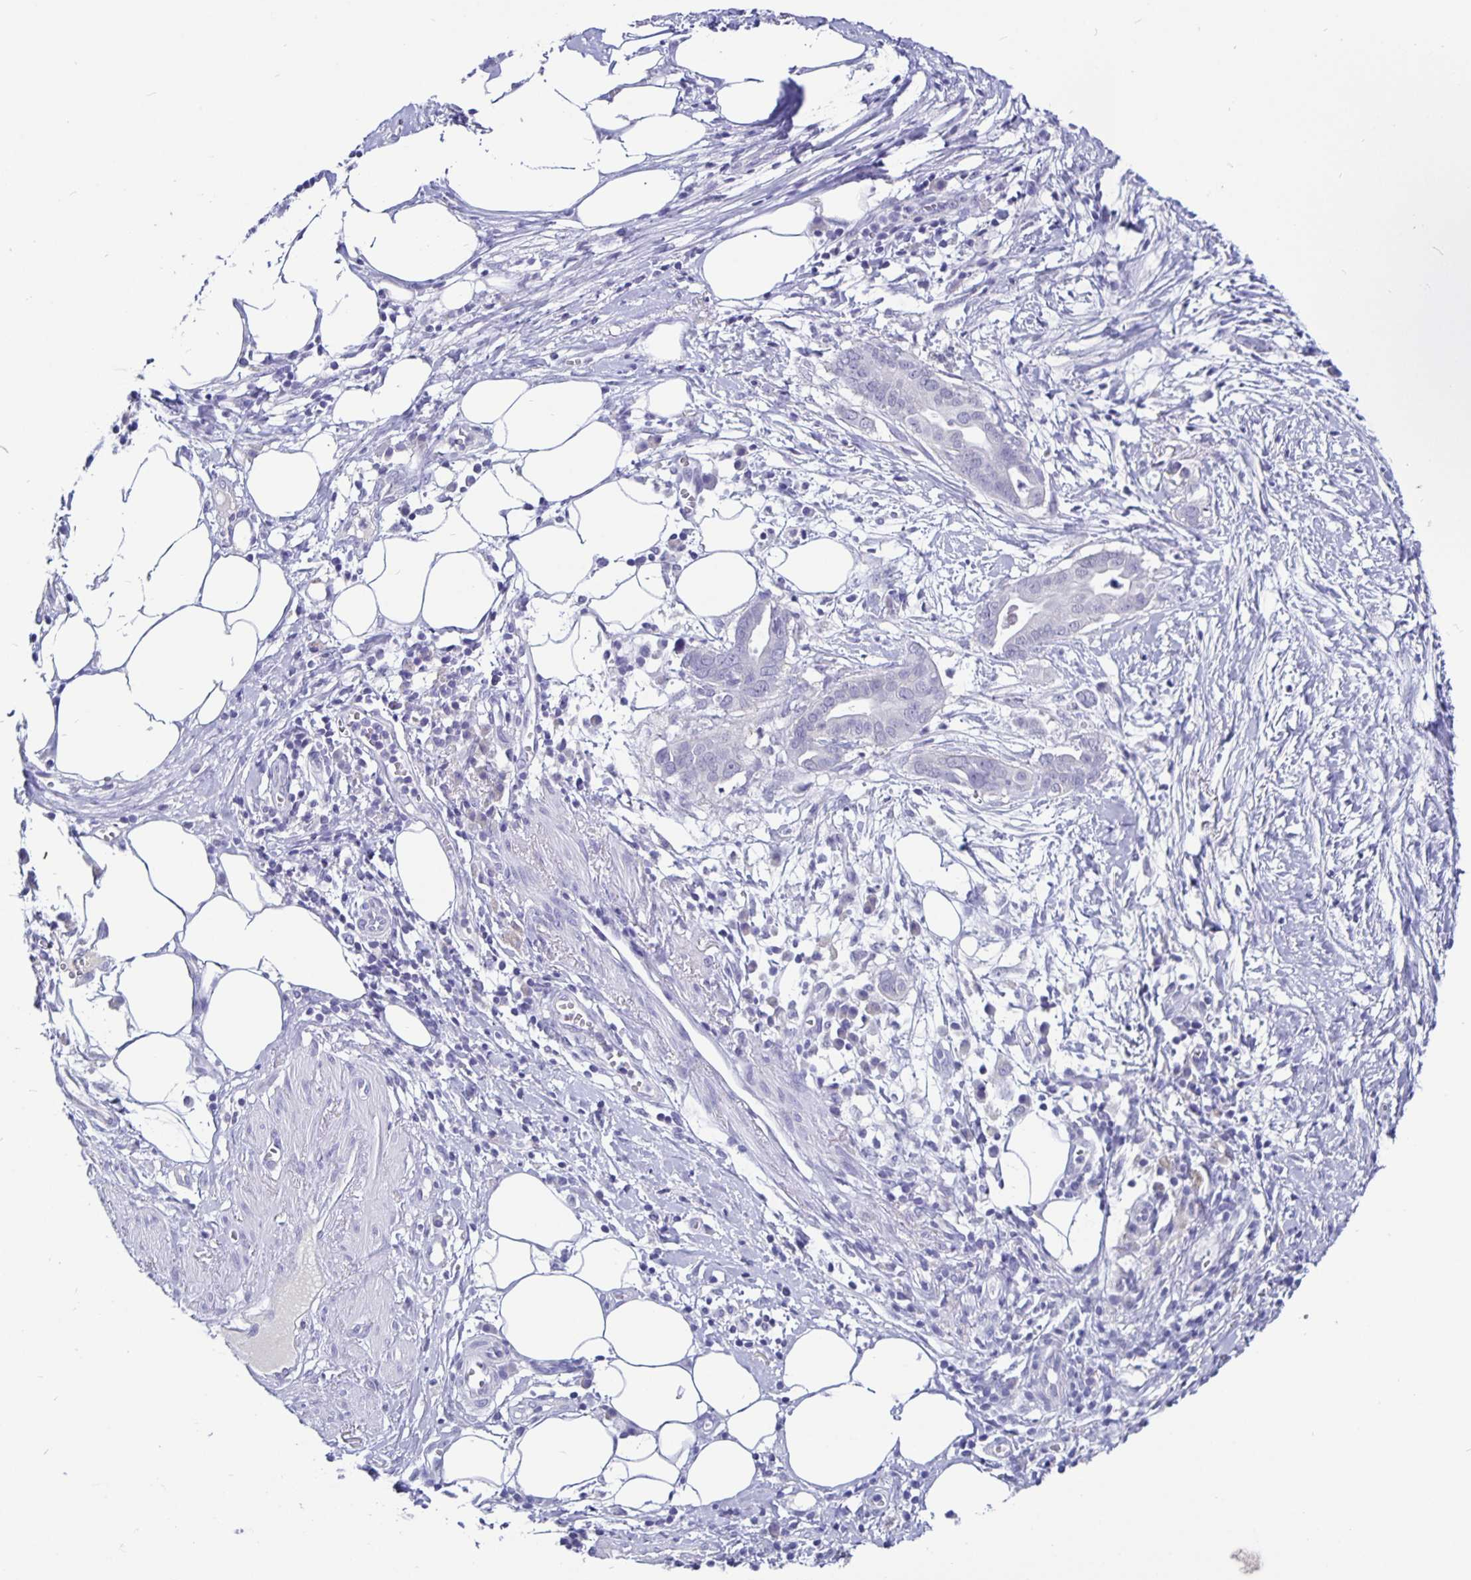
{"staining": {"intensity": "negative", "quantity": "none", "location": "none"}, "tissue": "pancreatic cancer", "cell_type": "Tumor cells", "image_type": "cancer", "snomed": [{"axis": "morphology", "description": "Adenocarcinoma, NOS"}, {"axis": "topography", "description": "Pancreas"}], "caption": "Human pancreatic adenocarcinoma stained for a protein using immunohistochemistry (IHC) displays no staining in tumor cells.", "gene": "ODF3B", "patient": {"sex": "male", "age": 61}}